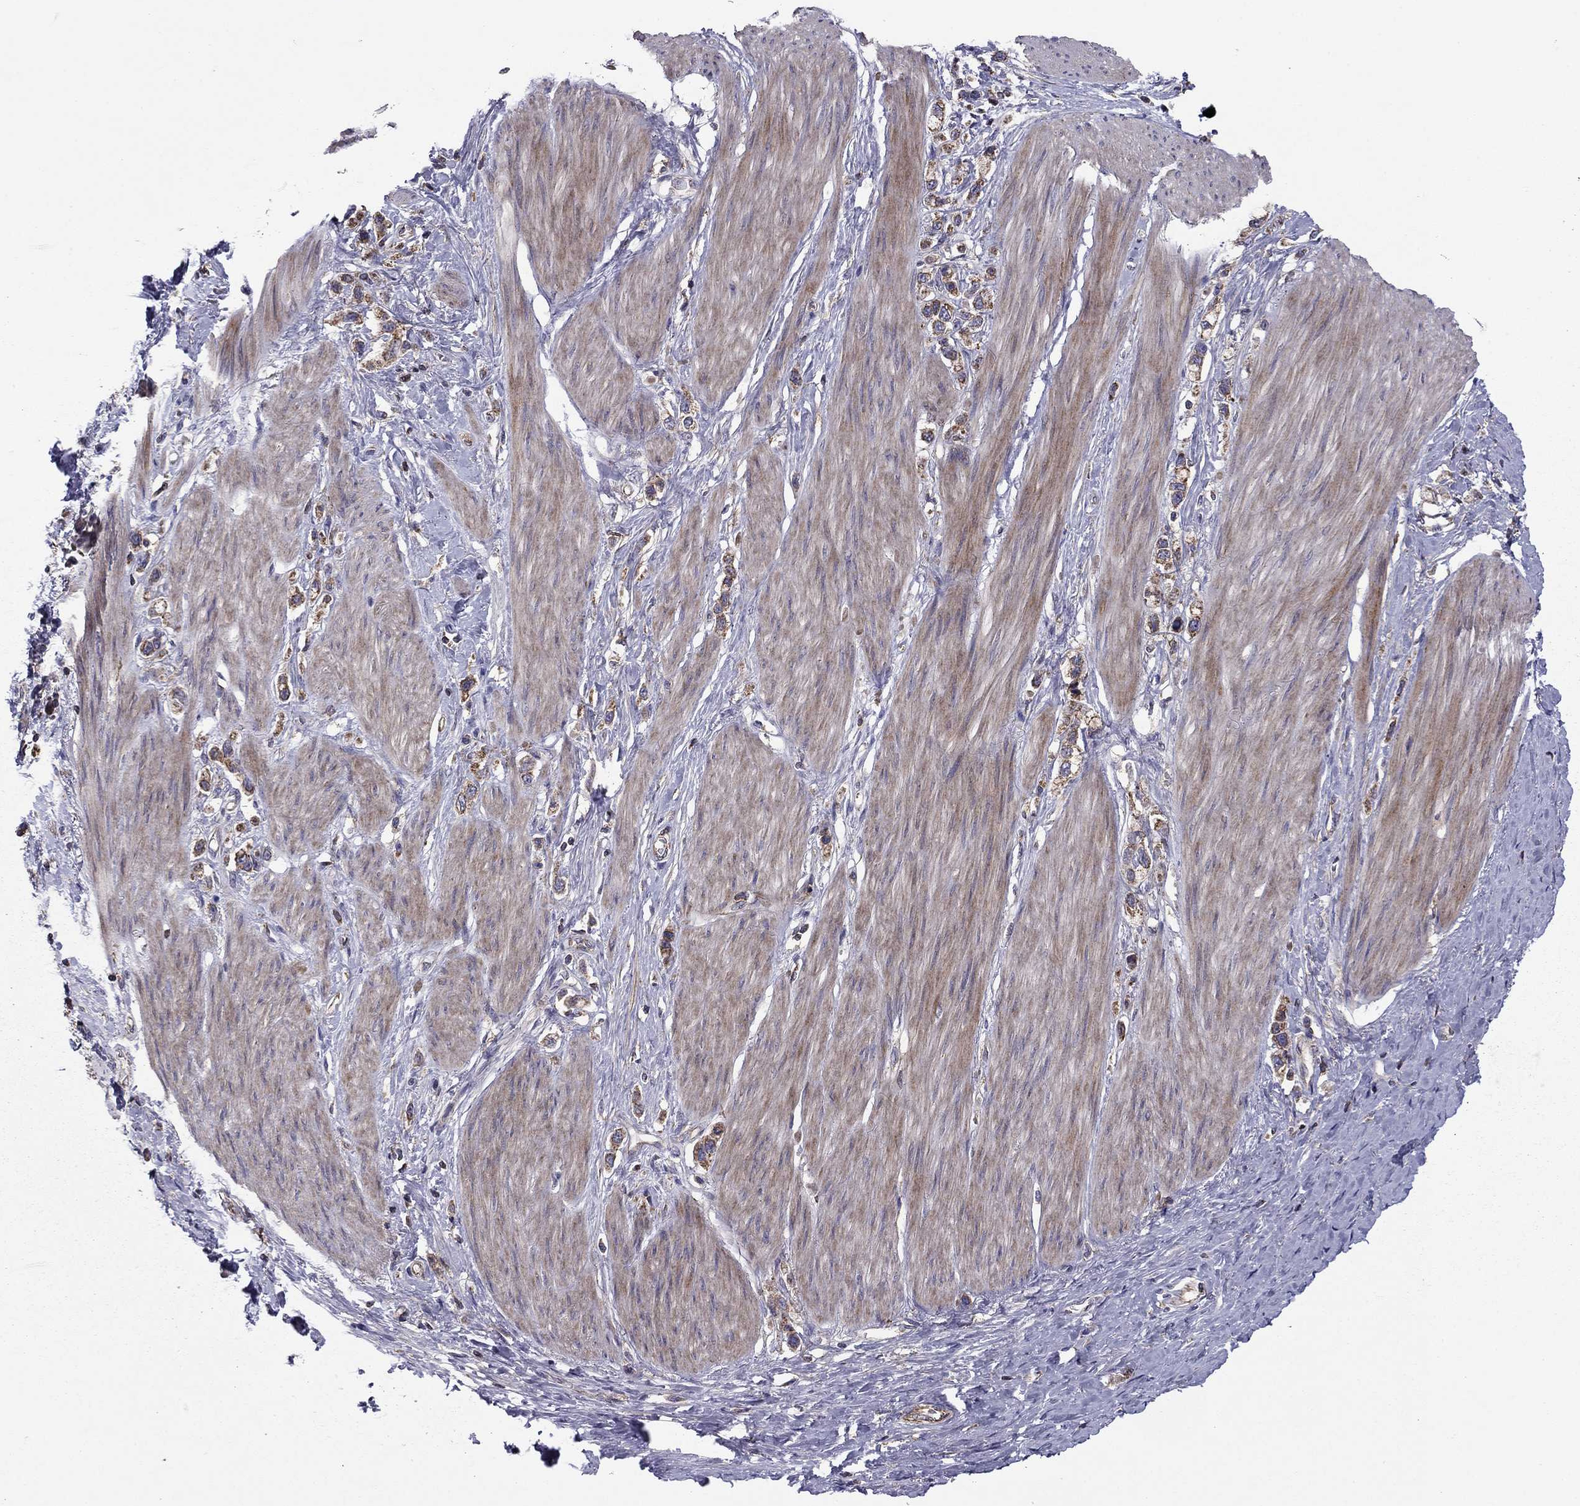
{"staining": {"intensity": "moderate", "quantity": ">75%", "location": "cytoplasmic/membranous"}, "tissue": "stomach cancer", "cell_type": "Tumor cells", "image_type": "cancer", "snomed": [{"axis": "morphology", "description": "Normal tissue, NOS"}, {"axis": "morphology", "description": "Adenocarcinoma, NOS"}, {"axis": "morphology", "description": "Adenocarcinoma, High grade"}, {"axis": "topography", "description": "Stomach, upper"}, {"axis": "topography", "description": "Stomach"}], "caption": "A photomicrograph of stomach cancer (adenocarcinoma (high-grade)) stained for a protein reveals moderate cytoplasmic/membranous brown staining in tumor cells.", "gene": "ALG6", "patient": {"sex": "female", "age": 65}}